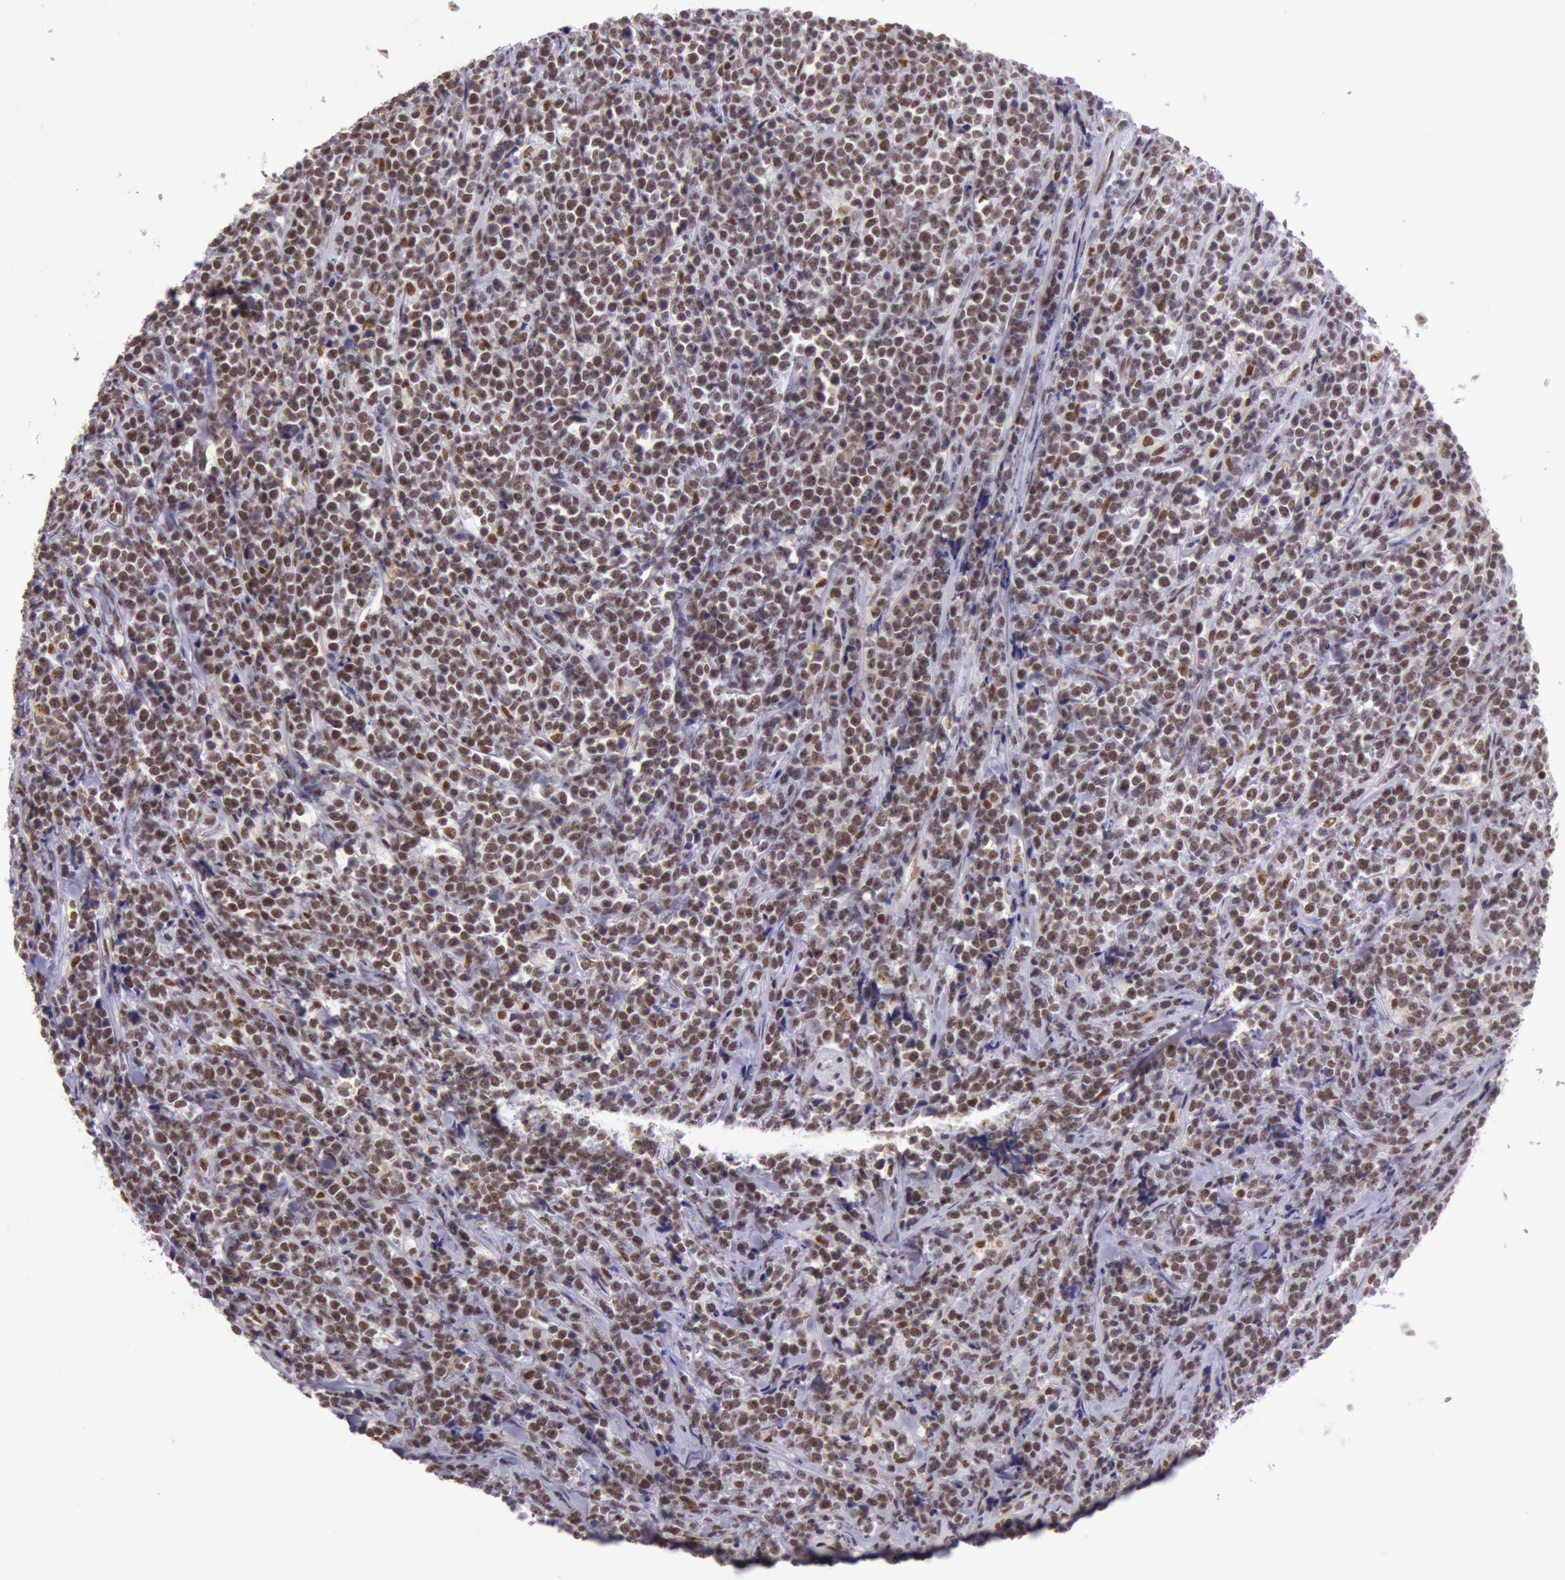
{"staining": {"intensity": "strong", "quantity": ">75%", "location": "nuclear"}, "tissue": "lymphoma", "cell_type": "Tumor cells", "image_type": "cancer", "snomed": [{"axis": "morphology", "description": "Malignant lymphoma, non-Hodgkin's type, High grade"}, {"axis": "topography", "description": "Small intestine"}, {"axis": "topography", "description": "Colon"}], "caption": "Strong nuclear expression for a protein is seen in approximately >75% of tumor cells of lymphoma using immunohistochemistry.", "gene": "NBN", "patient": {"sex": "male", "age": 8}}